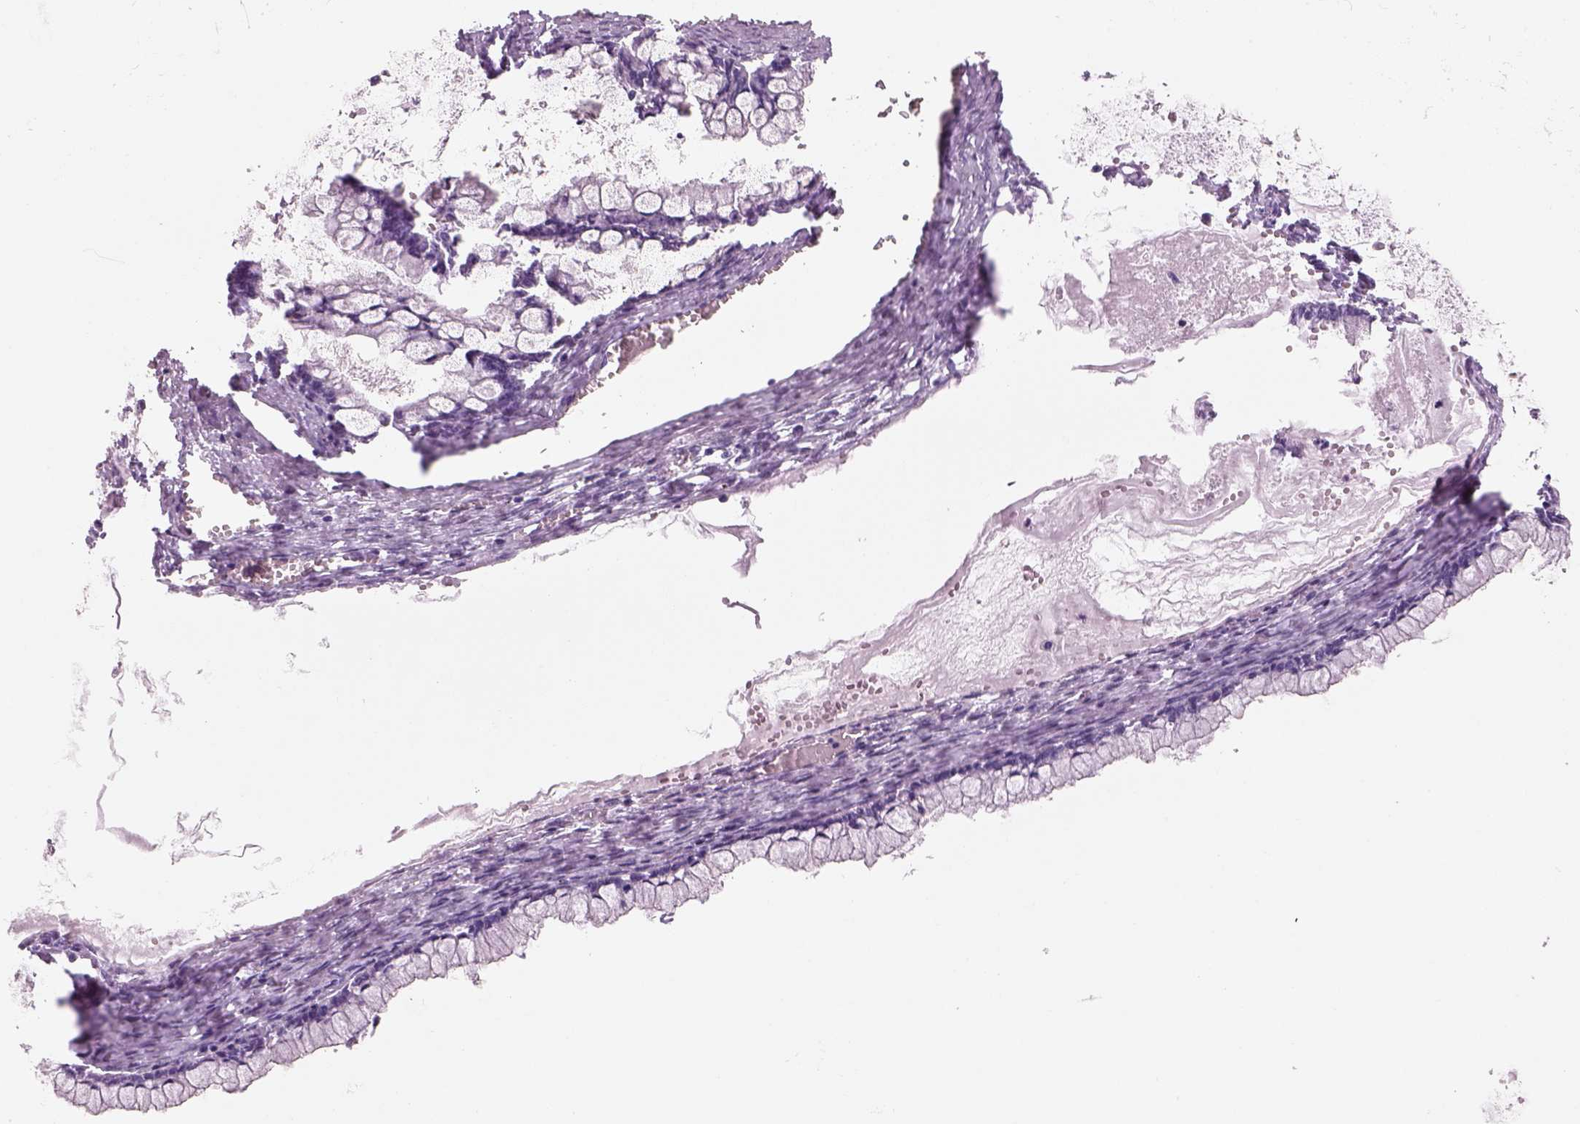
{"staining": {"intensity": "negative", "quantity": "none", "location": "none"}, "tissue": "ovarian cancer", "cell_type": "Tumor cells", "image_type": "cancer", "snomed": [{"axis": "morphology", "description": "Cystadenocarcinoma, mucinous, NOS"}, {"axis": "topography", "description": "Ovary"}], "caption": "Ovarian mucinous cystadenocarcinoma was stained to show a protein in brown. There is no significant expression in tumor cells. (DAB (3,3'-diaminobenzidine) immunohistochemistry (IHC) with hematoxylin counter stain).", "gene": "RHO", "patient": {"sex": "female", "age": 67}}